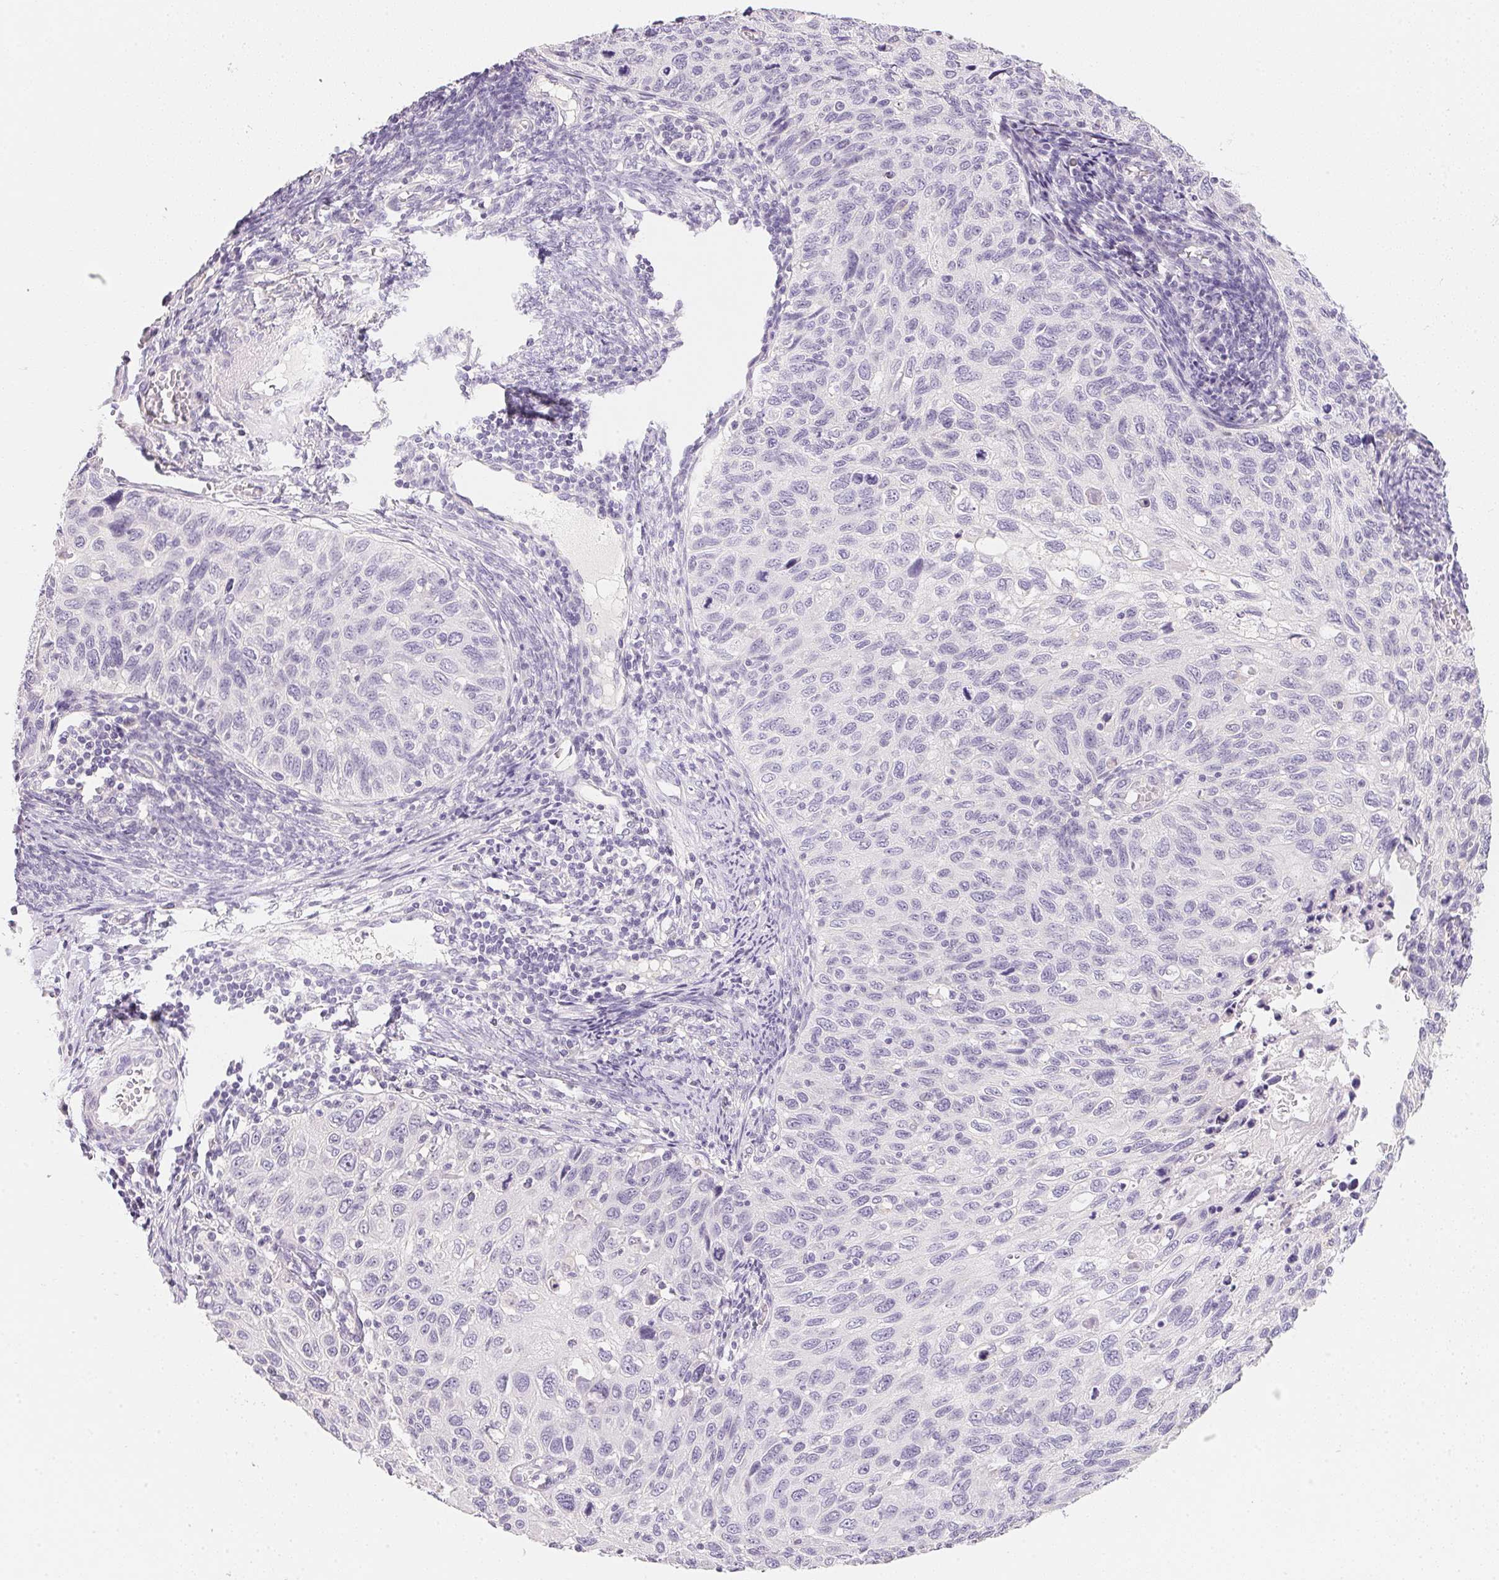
{"staining": {"intensity": "negative", "quantity": "none", "location": "none"}, "tissue": "cervical cancer", "cell_type": "Tumor cells", "image_type": "cancer", "snomed": [{"axis": "morphology", "description": "Squamous cell carcinoma, NOS"}, {"axis": "topography", "description": "Cervix"}], "caption": "A photomicrograph of cervical cancer (squamous cell carcinoma) stained for a protein demonstrates no brown staining in tumor cells.", "gene": "ACP3", "patient": {"sex": "female", "age": 70}}